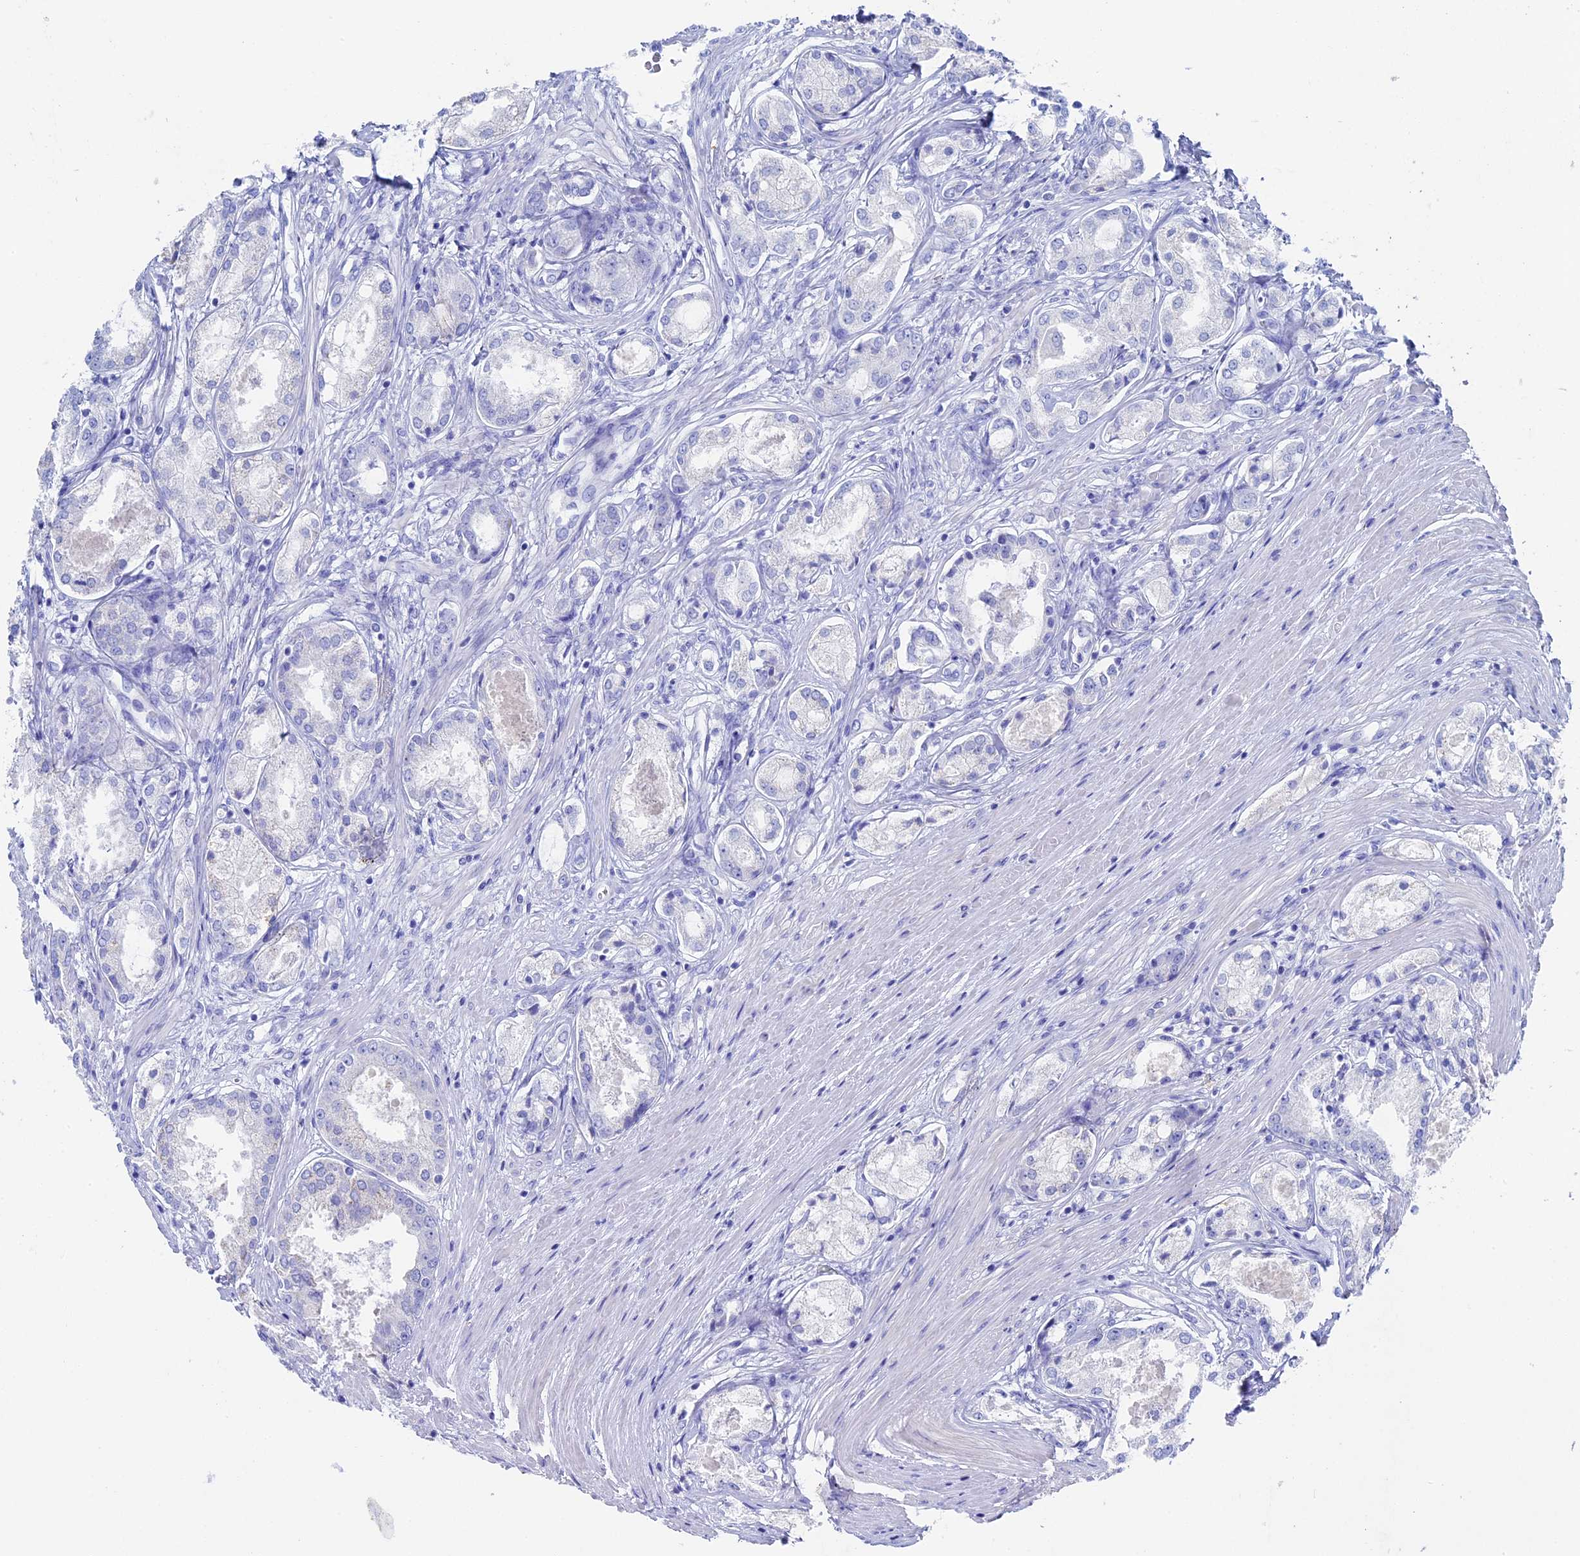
{"staining": {"intensity": "negative", "quantity": "none", "location": "none"}, "tissue": "prostate cancer", "cell_type": "Tumor cells", "image_type": "cancer", "snomed": [{"axis": "morphology", "description": "Adenocarcinoma, Low grade"}, {"axis": "topography", "description": "Prostate"}], "caption": "Immunohistochemistry (IHC) histopathology image of prostate cancer stained for a protein (brown), which shows no expression in tumor cells.", "gene": "UNC119", "patient": {"sex": "male", "age": 68}}